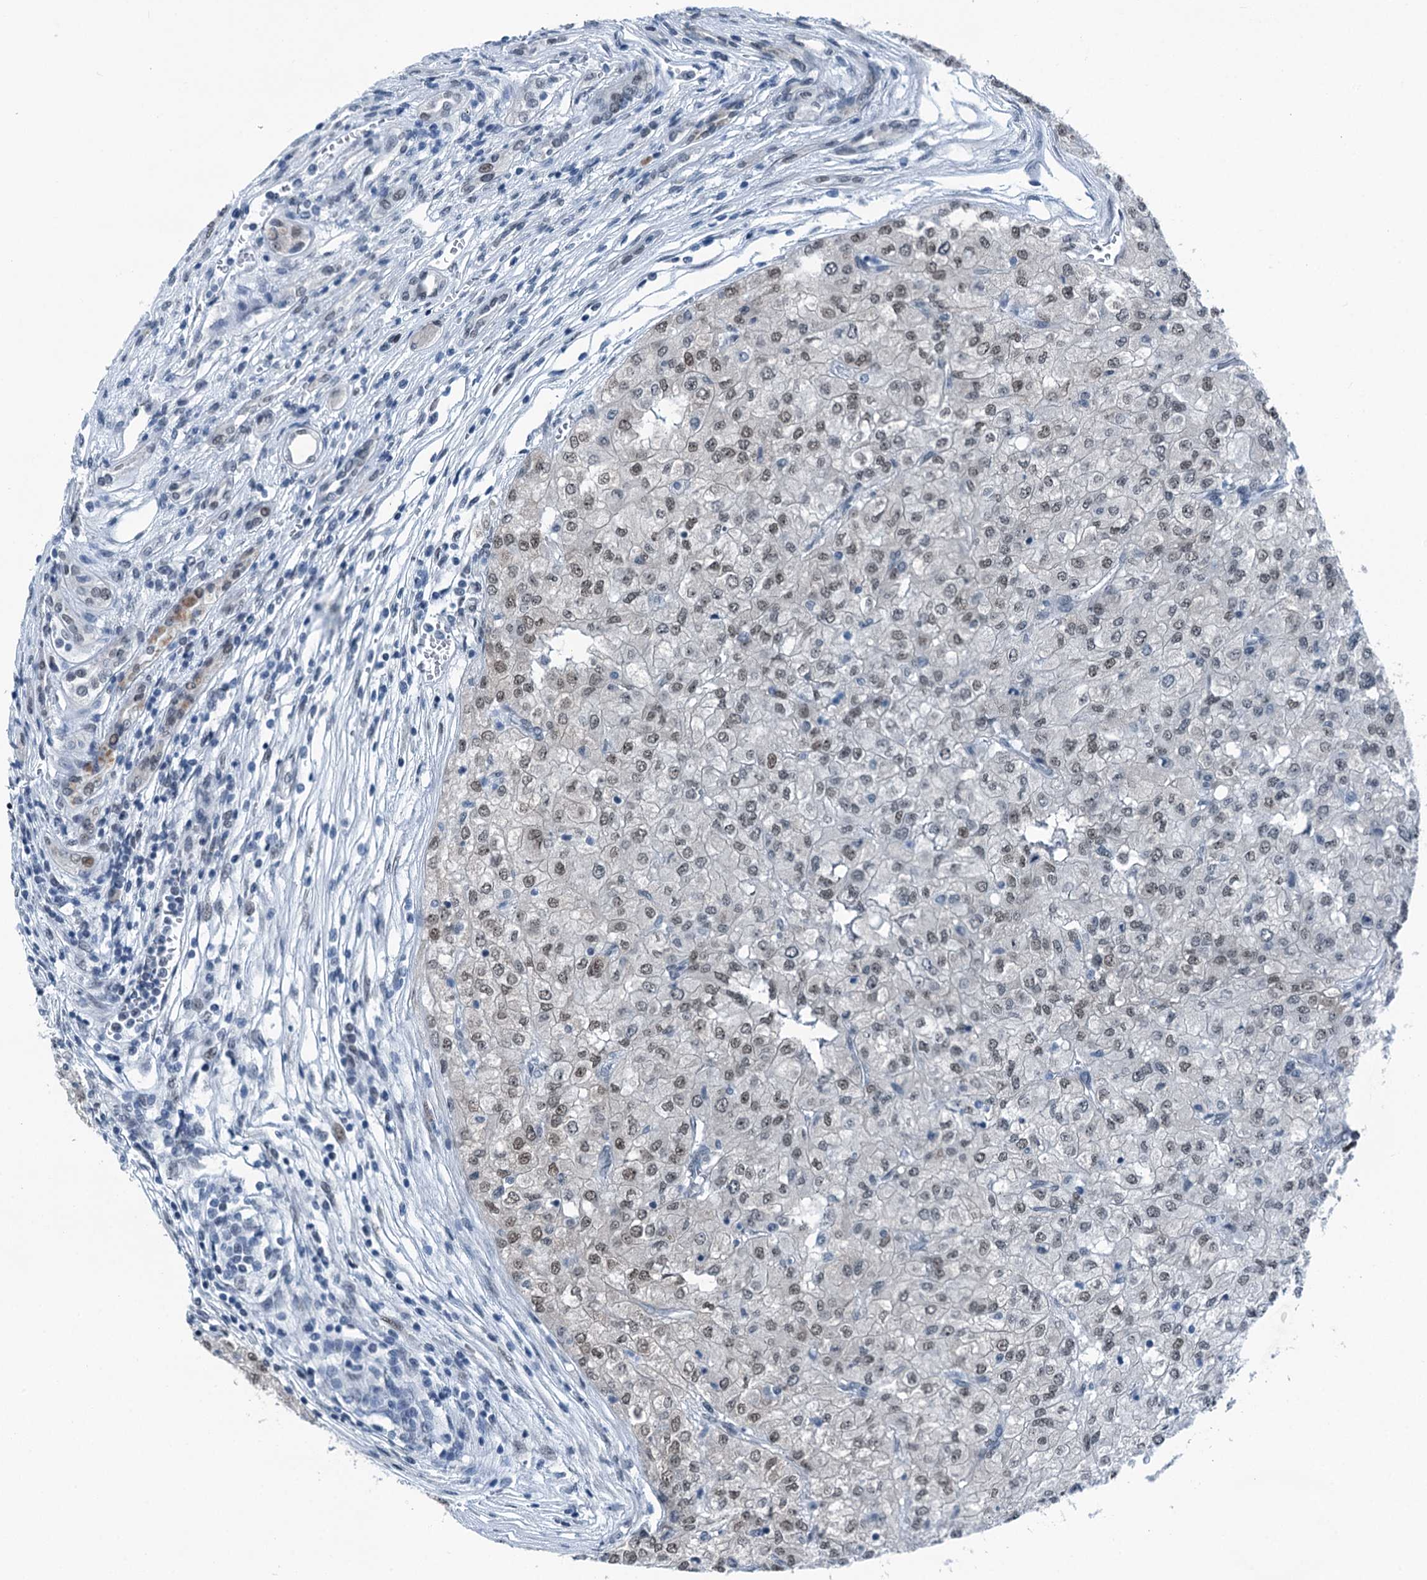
{"staining": {"intensity": "weak", "quantity": "<25%", "location": "nuclear"}, "tissue": "renal cancer", "cell_type": "Tumor cells", "image_type": "cancer", "snomed": [{"axis": "morphology", "description": "Adenocarcinoma, NOS"}, {"axis": "topography", "description": "Kidney"}], "caption": "Micrograph shows no significant protein expression in tumor cells of renal adenocarcinoma.", "gene": "TRPT1", "patient": {"sex": "female", "age": 54}}